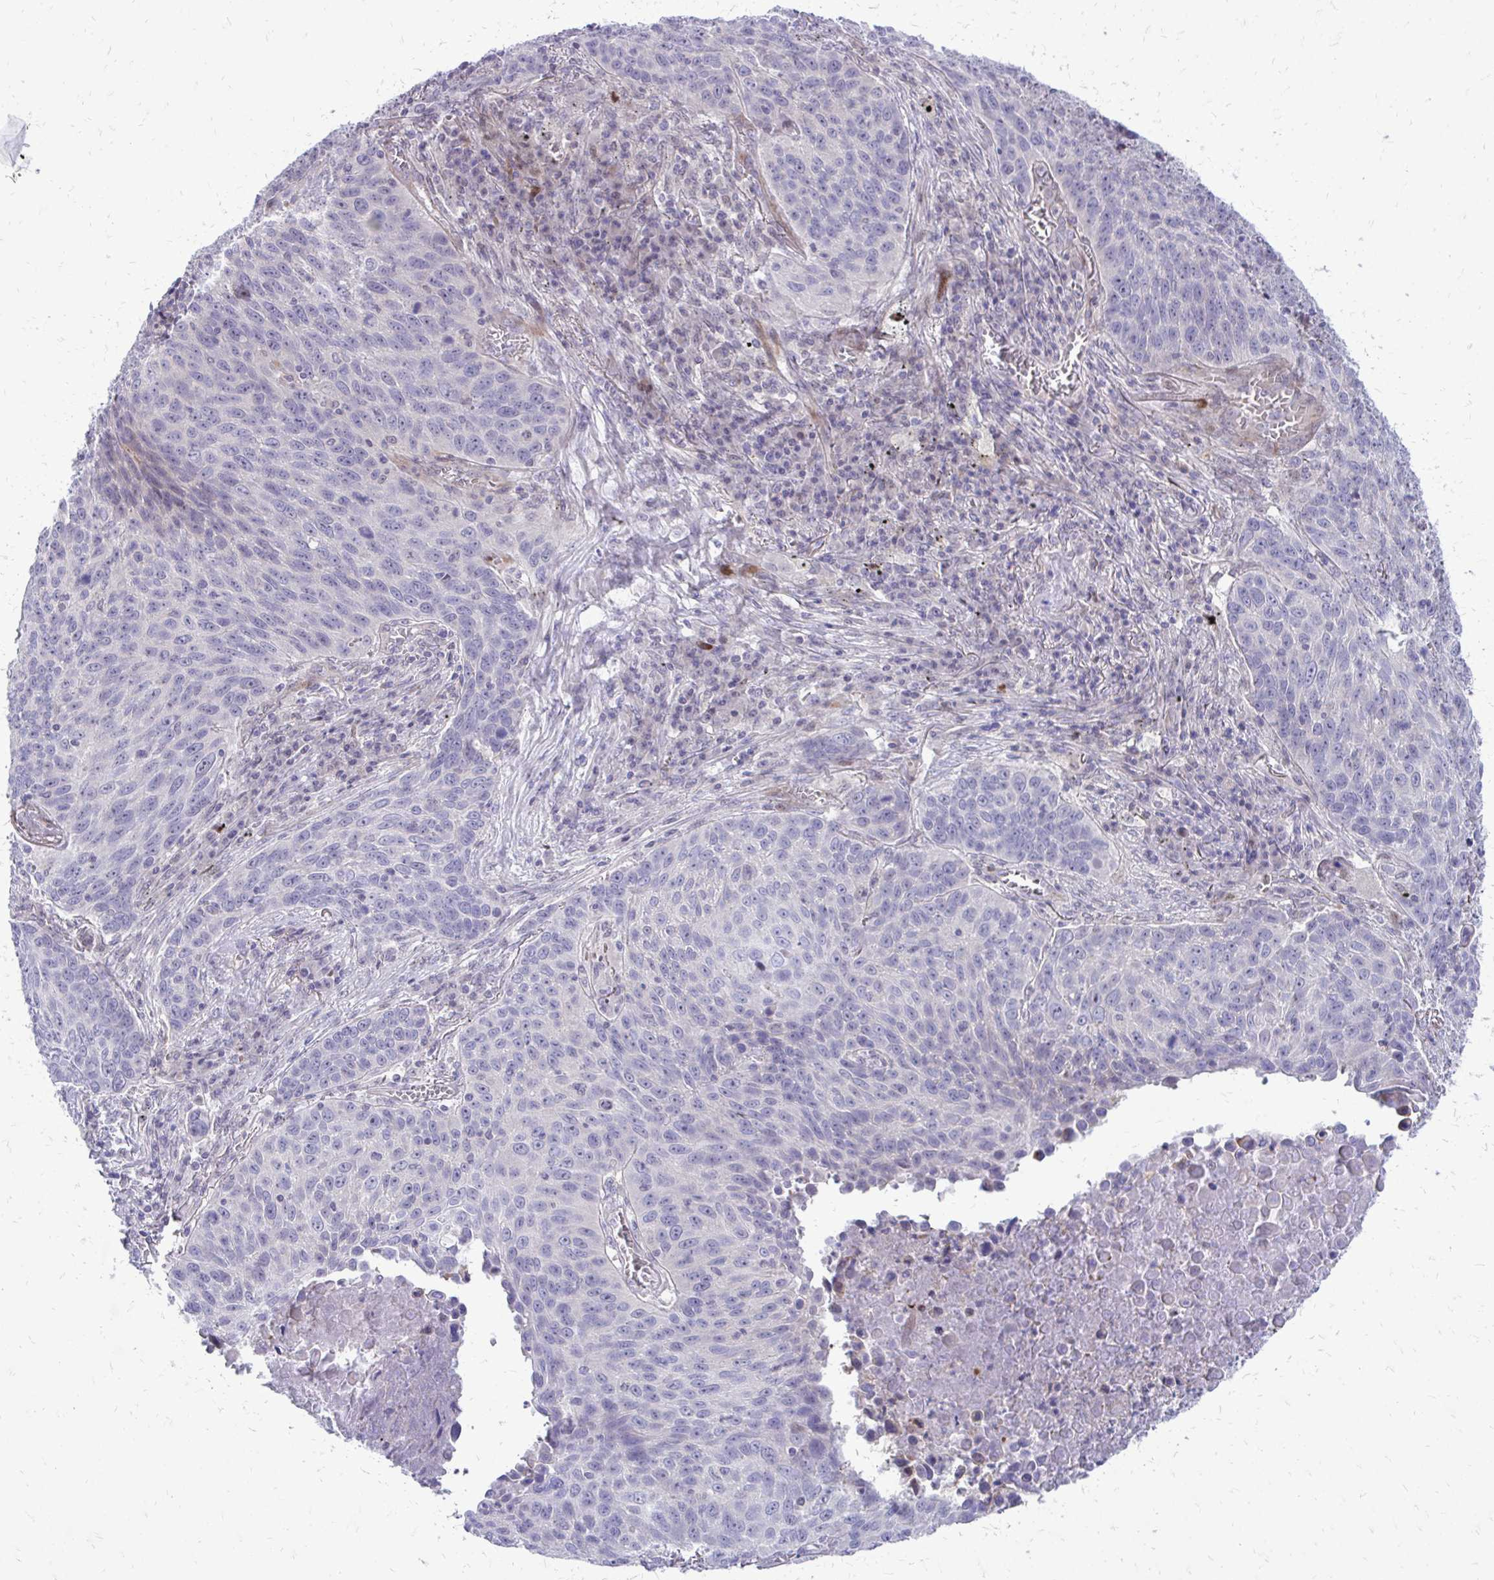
{"staining": {"intensity": "negative", "quantity": "none", "location": "none"}, "tissue": "lung cancer", "cell_type": "Tumor cells", "image_type": "cancer", "snomed": [{"axis": "morphology", "description": "Squamous cell carcinoma, NOS"}, {"axis": "topography", "description": "Lung"}], "caption": "Immunohistochemical staining of squamous cell carcinoma (lung) exhibits no significant staining in tumor cells.", "gene": "PPDPFL", "patient": {"sex": "male", "age": 78}}